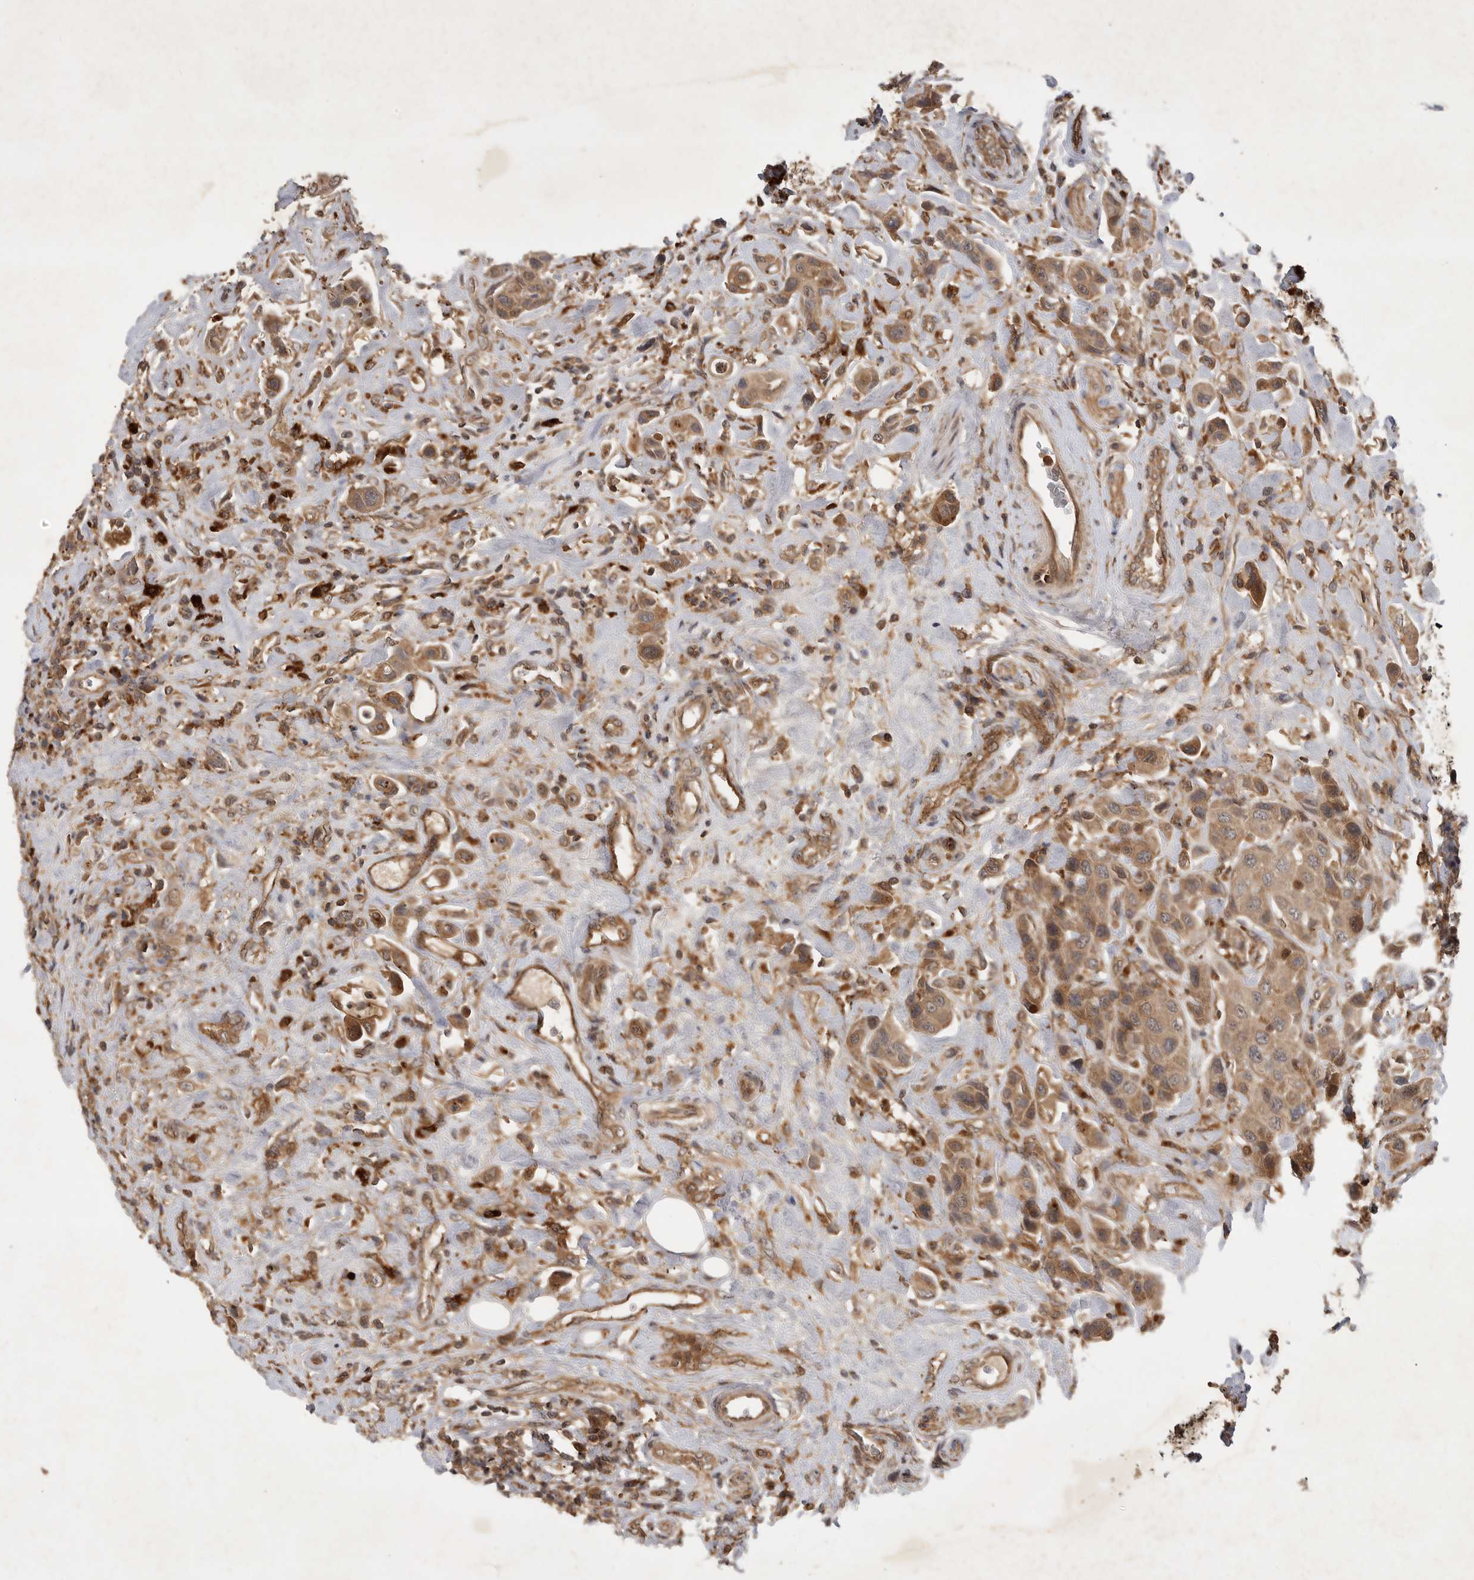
{"staining": {"intensity": "moderate", "quantity": ">75%", "location": "cytoplasmic/membranous"}, "tissue": "urothelial cancer", "cell_type": "Tumor cells", "image_type": "cancer", "snomed": [{"axis": "morphology", "description": "Urothelial carcinoma, High grade"}, {"axis": "topography", "description": "Urinary bladder"}], "caption": "High-grade urothelial carcinoma stained for a protein demonstrates moderate cytoplasmic/membranous positivity in tumor cells.", "gene": "ZNF232", "patient": {"sex": "male", "age": 50}}